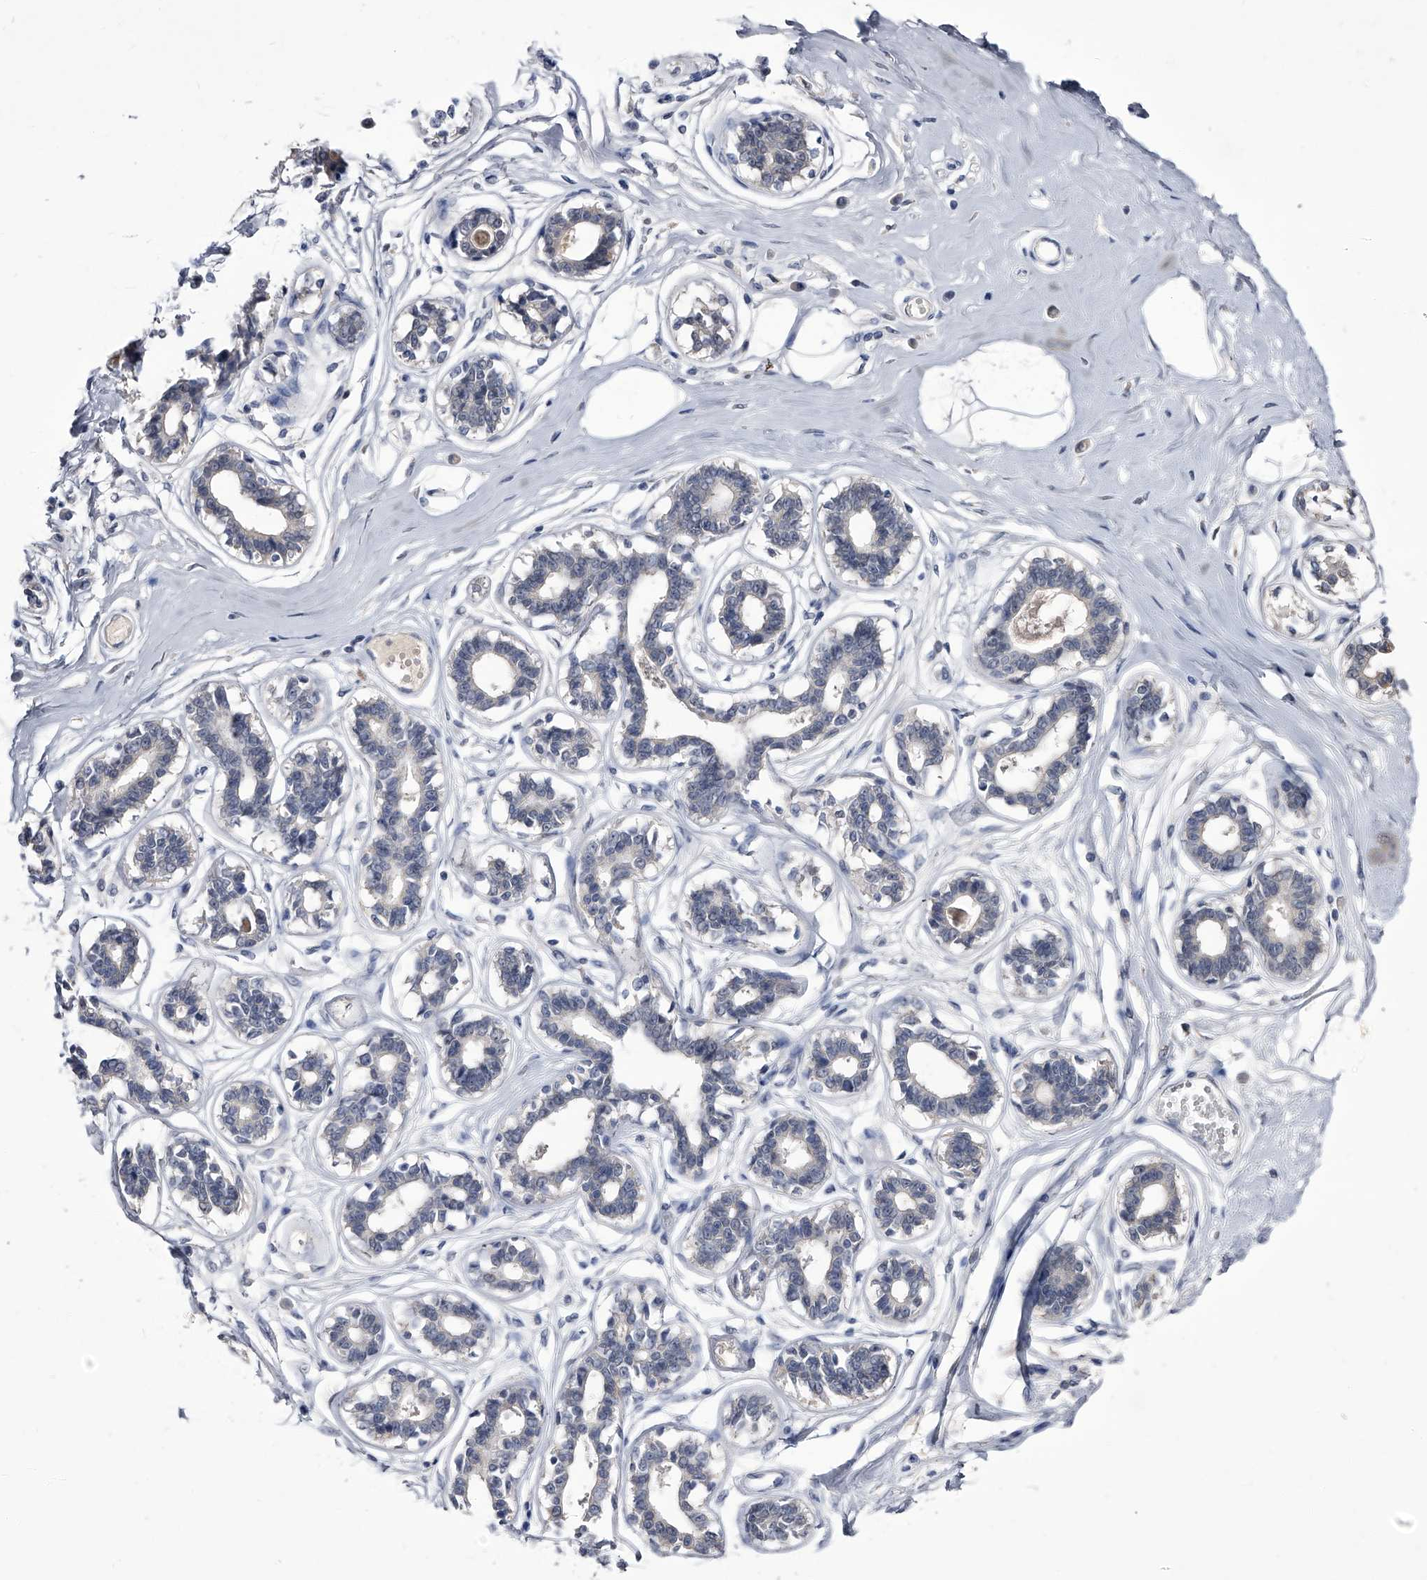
{"staining": {"intensity": "negative", "quantity": "none", "location": "none"}, "tissue": "breast", "cell_type": "Adipocytes", "image_type": "normal", "snomed": [{"axis": "morphology", "description": "Normal tissue, NOS"}, {"axis": "topography", "description": "Breast"}], "caption": "The histopathology image demonstrates no staining of adipocytes in normal breast.", "gene": "CRISP2", "patient": {"sex": "female", "age": 45}}